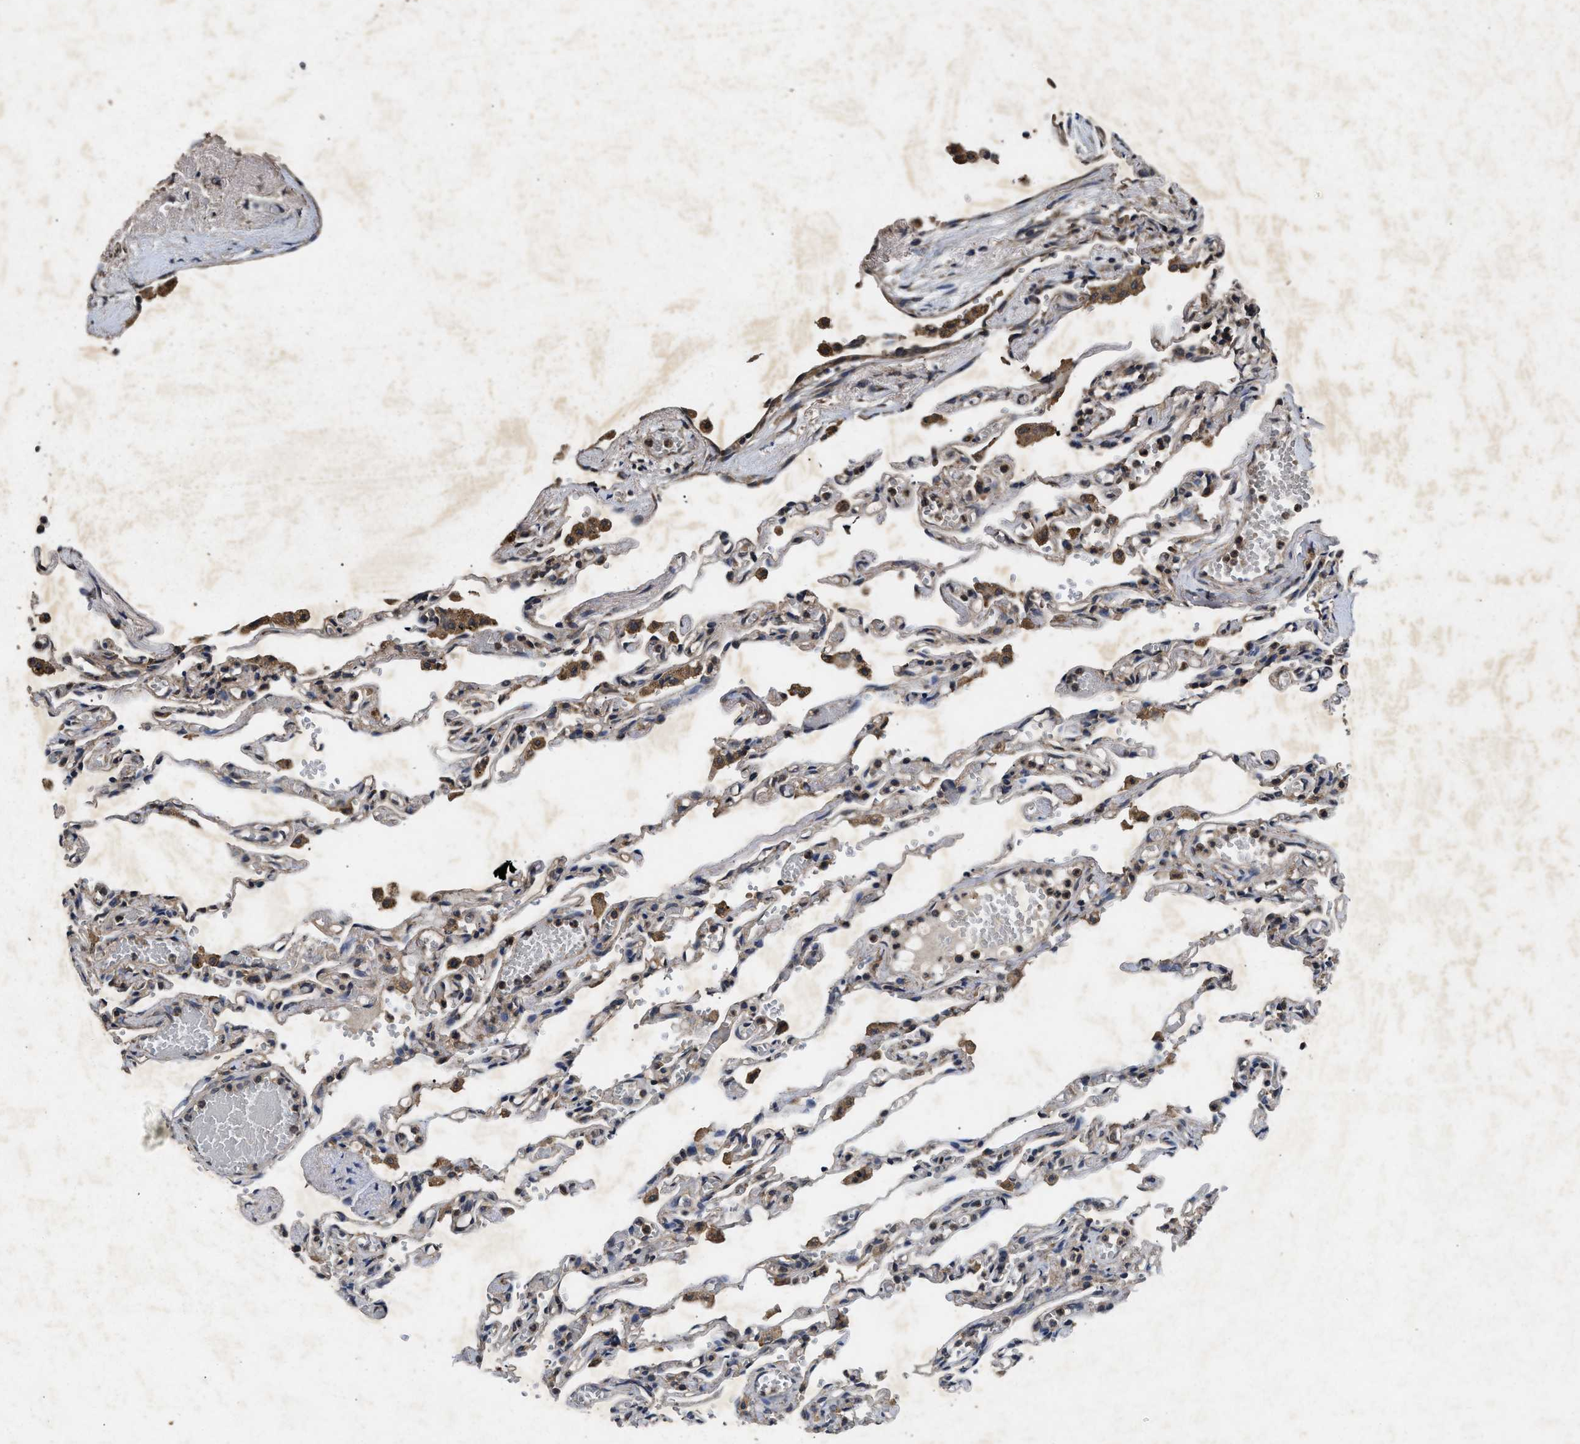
{"staining": {"intensity": "strong", "quantity": "25%-75%", "location": "cytoplasmic/membranous,nuclear"}, "tissue": "lung", "cell_type": "Alveolar cells", "image_type": "normal", "snomed": [{"axis": "morphology", "description": "Normal tissue, NOS"}, {"axis": "topography", "description": "Lung"}], "caption": "Protein expression by IHC displays strong cytoplasmic/membranous,nuclear staining in approximately 25%-75% of alveolar cells in benign lung.", "gene": "PDAP1", "patient": {"sex": "male", "age": 21}}